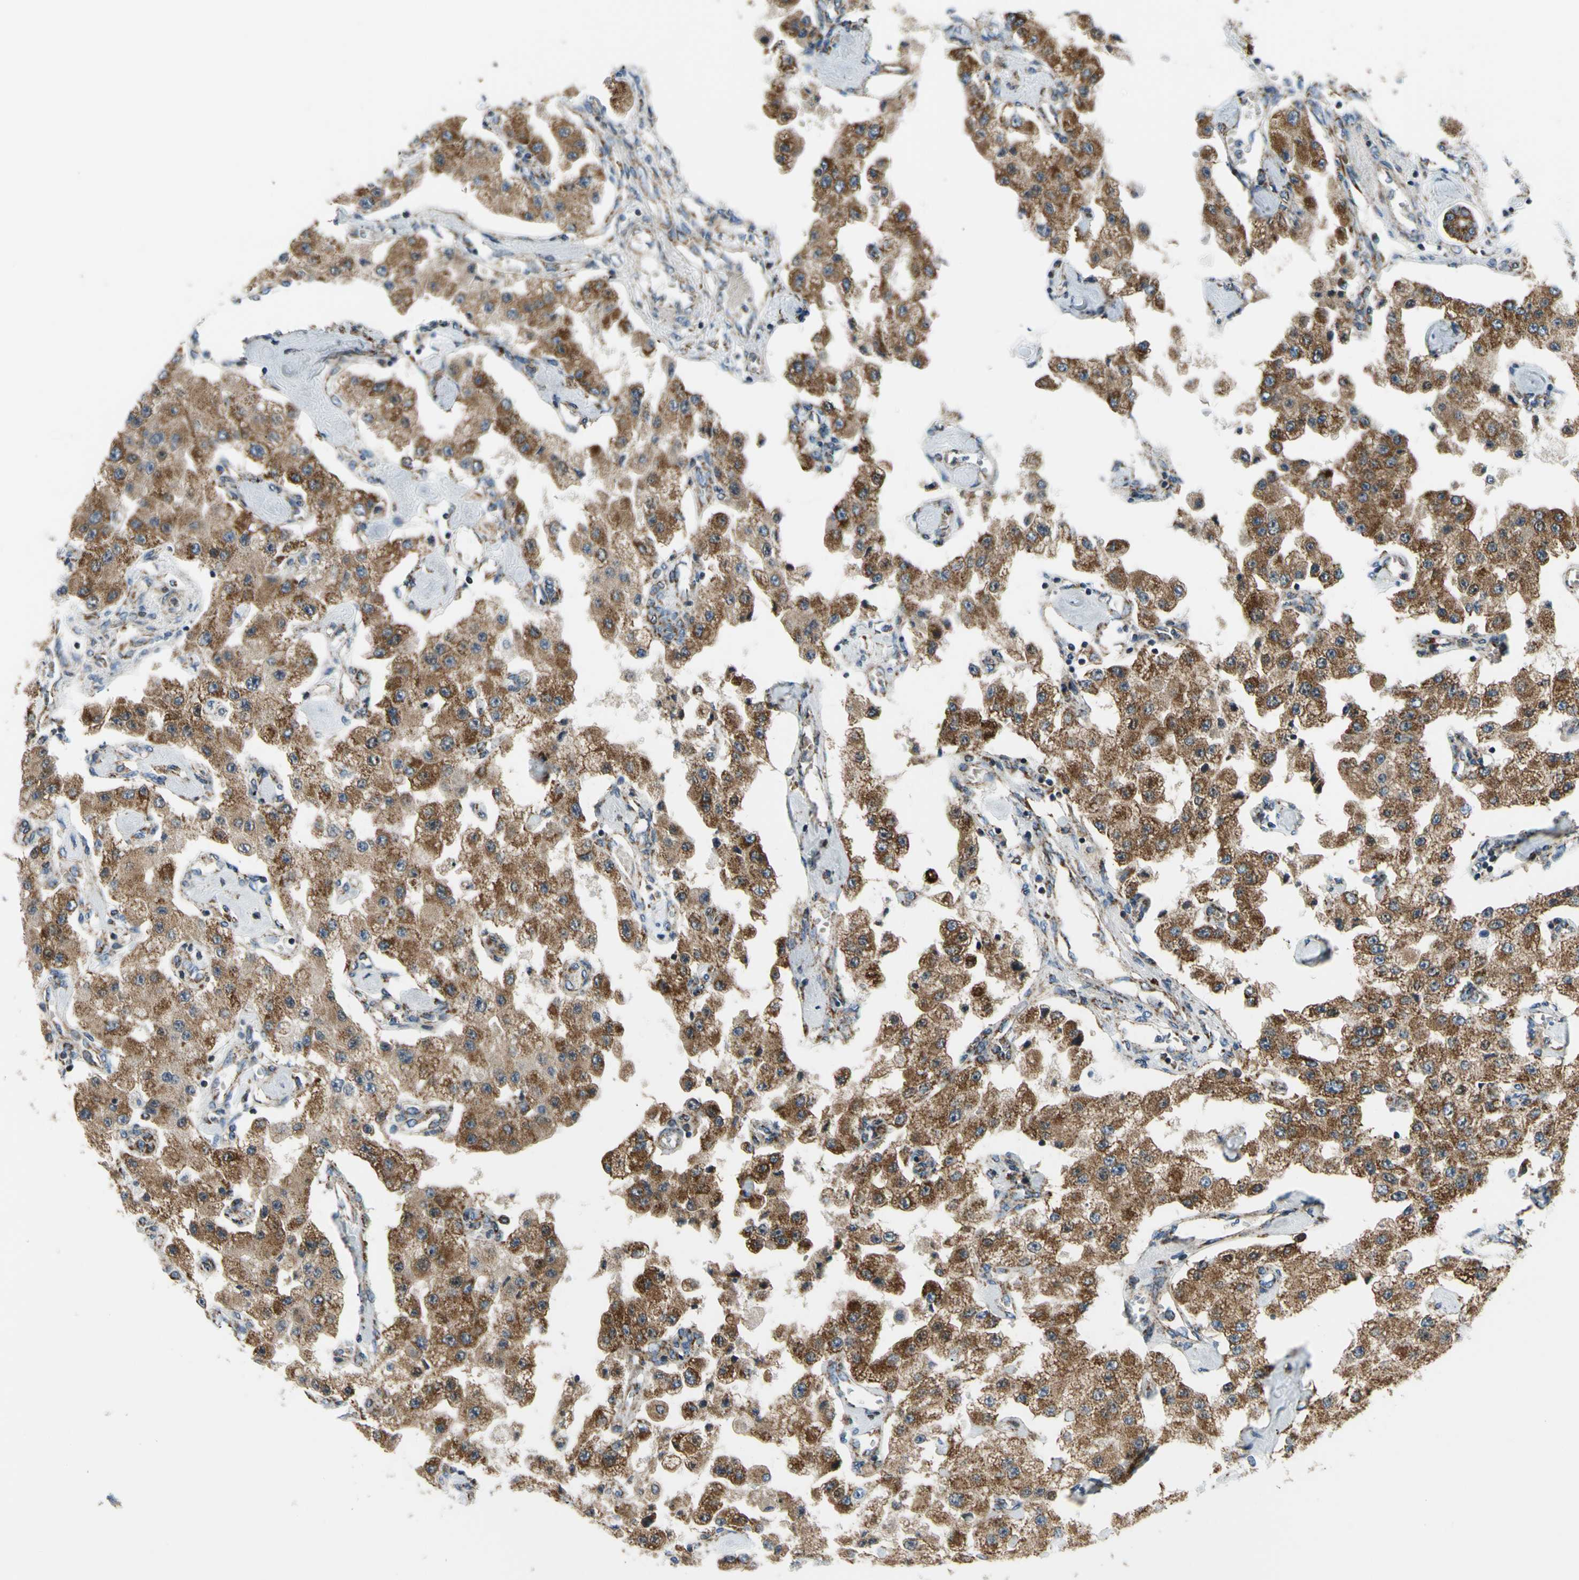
{"staining": {"intensity": "moderate", "quantity": ">75%", "location": "cytoplasmic/membranous"}, "tissue": "carcinoid", "cell_type": "Tumor cells", "image_type": "cancer", "snomed": [{"axis": "morphology", "description": "Carcinoid, malignant, NOS"}, {"axis": "topography", "description": "Pancreas"}], "caption": "Brown immunohistochemical staining in carcinoid exhibits moderate cytoplasmic/membranous expression in approximately >75% of tumor cells.", "gene": "MAVS", "patient": {"sex": "male", "age": 41}}